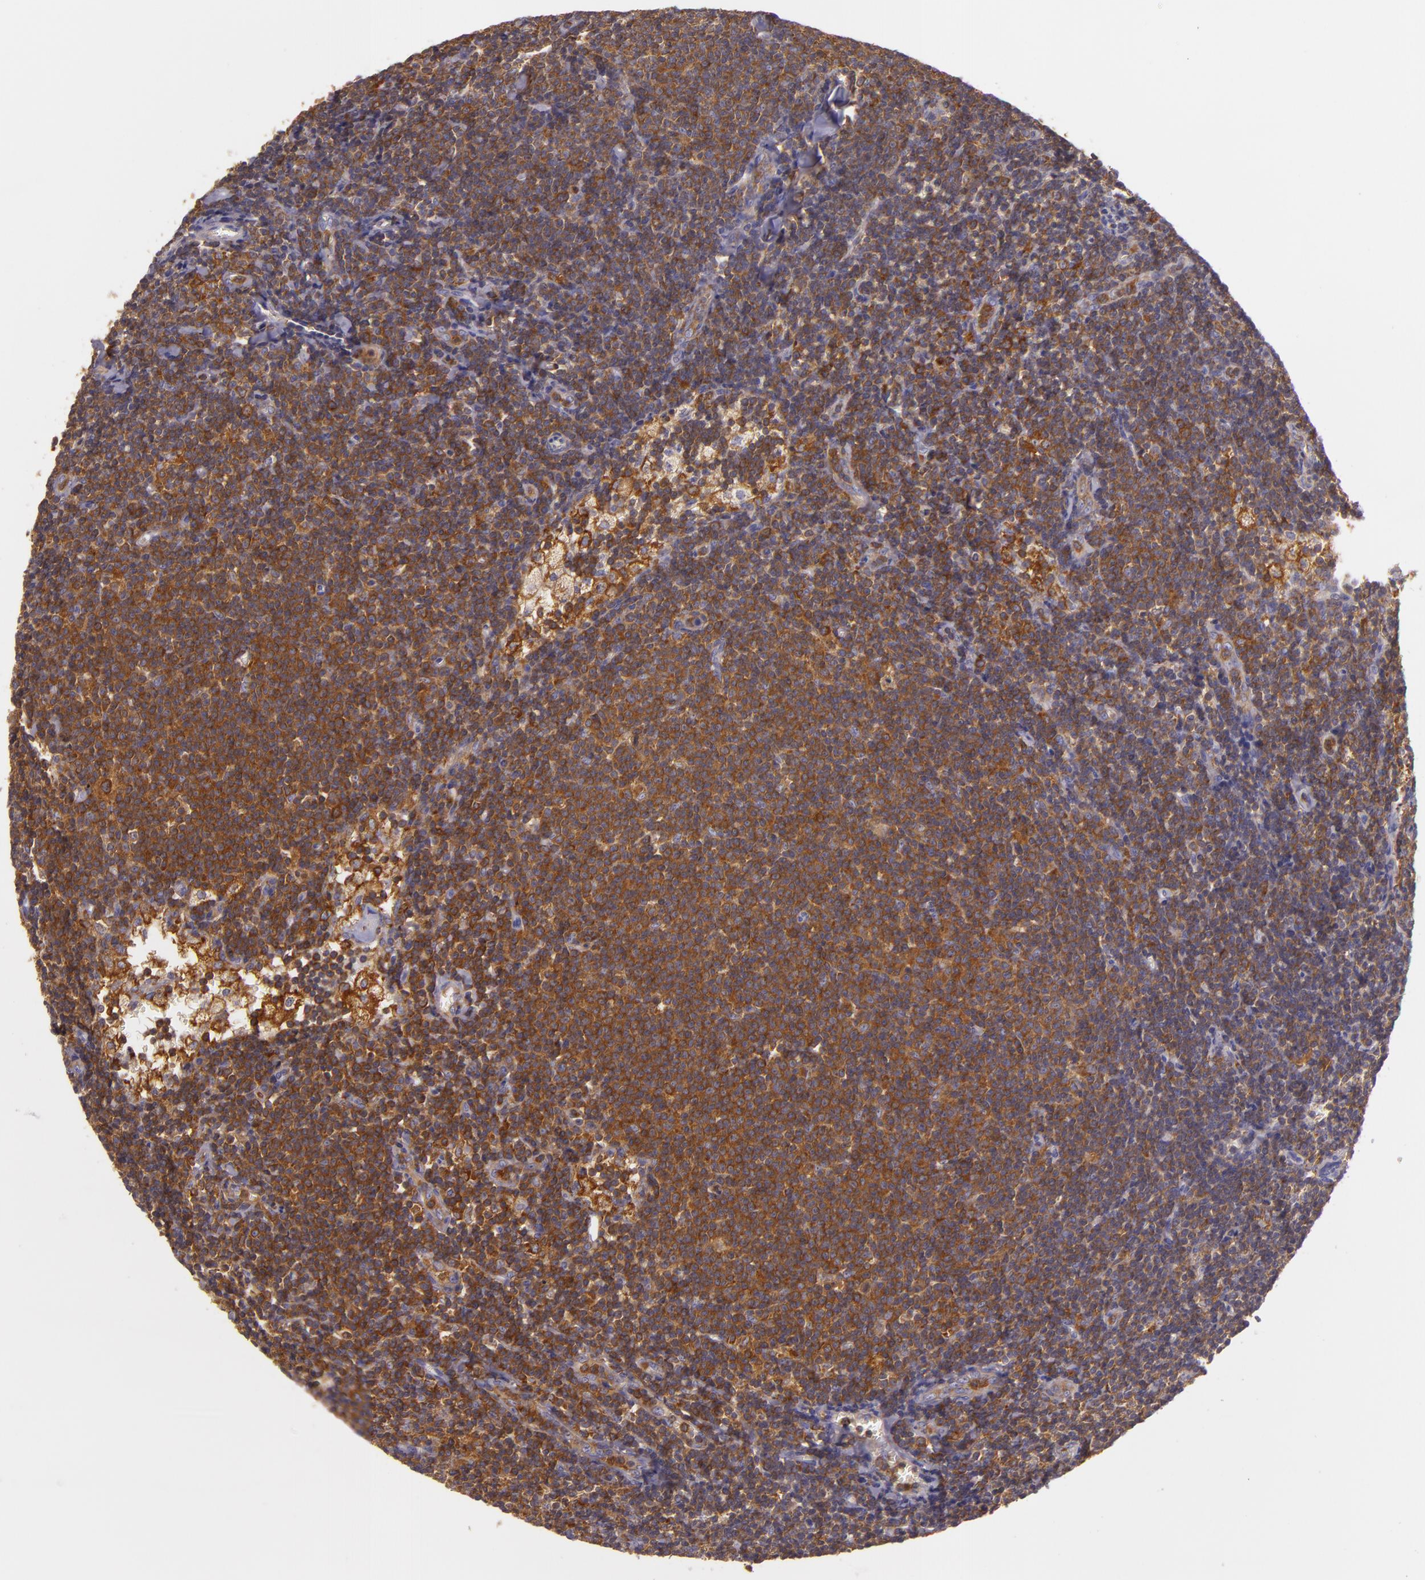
{"staining": {"intensity": "strong", "quantity": ">75%", "location": "cytoplasmic/membranous"}, "tissue": "lymphoma", "cell_type": "Tumor cells", "image_type": "cancer", "snomed": [{"axis": "morphology", "description": "Malignant lymphoma, non-Hodgkin's type, Low grade"}, {"axis": "topography", "description": "Lymph node"}], "caption": "About >75% of tumor cells in malignant lymphoma, non-Hodgkin's type (low-grade) demonstrate strong cytoplasmic/membranous protein expression as visualized by brown immunohistochemical staining.", "gene": "TLN1", "patient": {"sex": "male", "age": 65}}